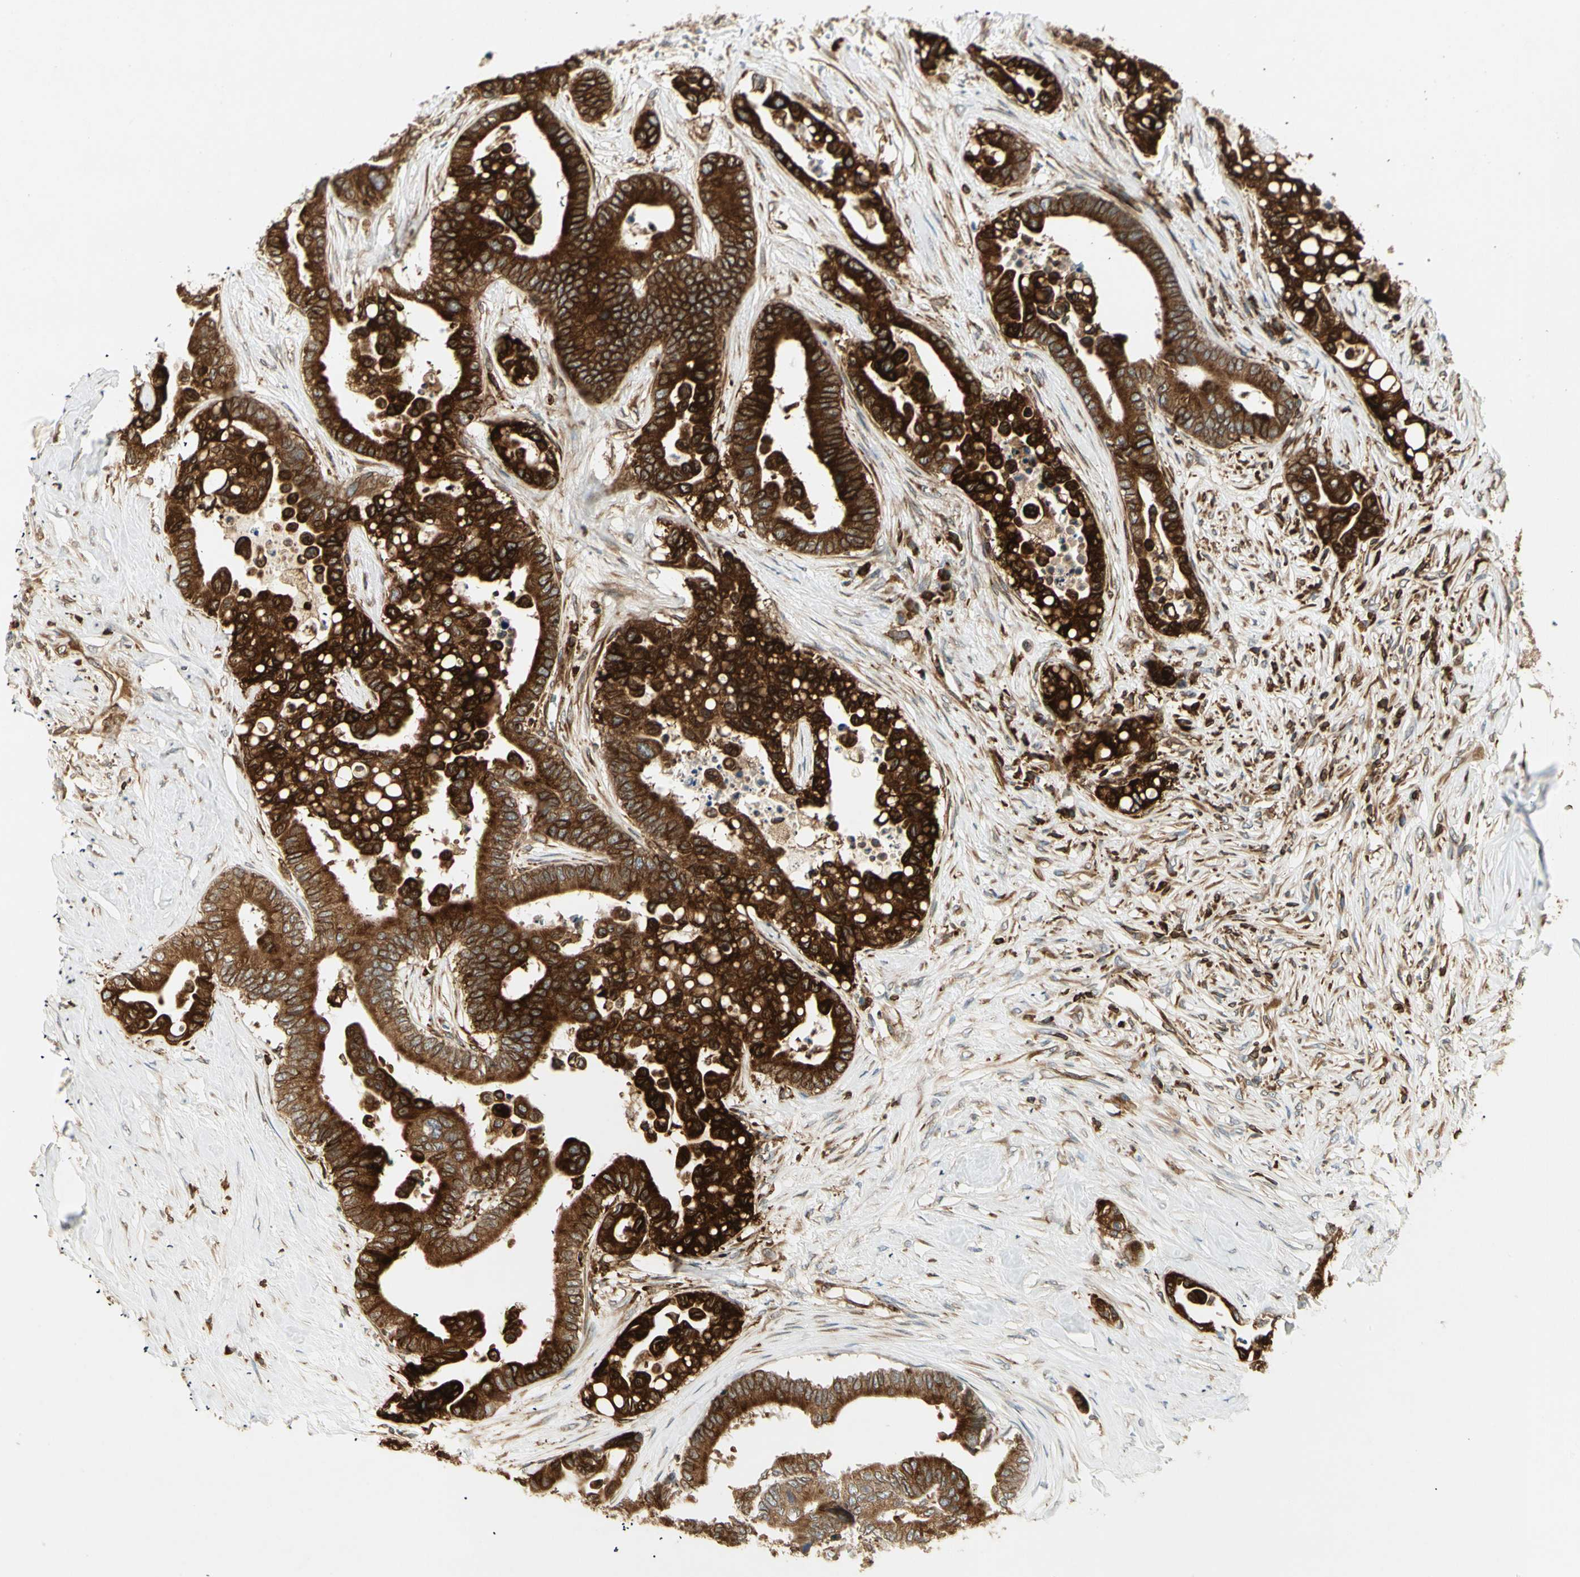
{"staining": {"intensity": "strong", "quantity": ">75%", "location": "cytoplasmic/membranous"}, "tissue": "colorectal cancer", "cell_type": "Tumor cells", "image_type": "cancer", "snomed": [{"axis": "morphology", "description": "Normal tissue, NOS"}, {"axis": "morphology", "description": "Adenocarcinoma, NOS"}, {"axis": "topography", "description": "Colon"}], "caption": "Adenocarcinoma (colorectal) stained for a protein reveals strong cytoplasmic/membranous positivity in tumor cells. Immunohistochemistry (ihc) stains the protein of interest in brown and the nuclei are stained blue.", "gene": "TAPBP", "patient": {"sex": "male", "age": 82}}